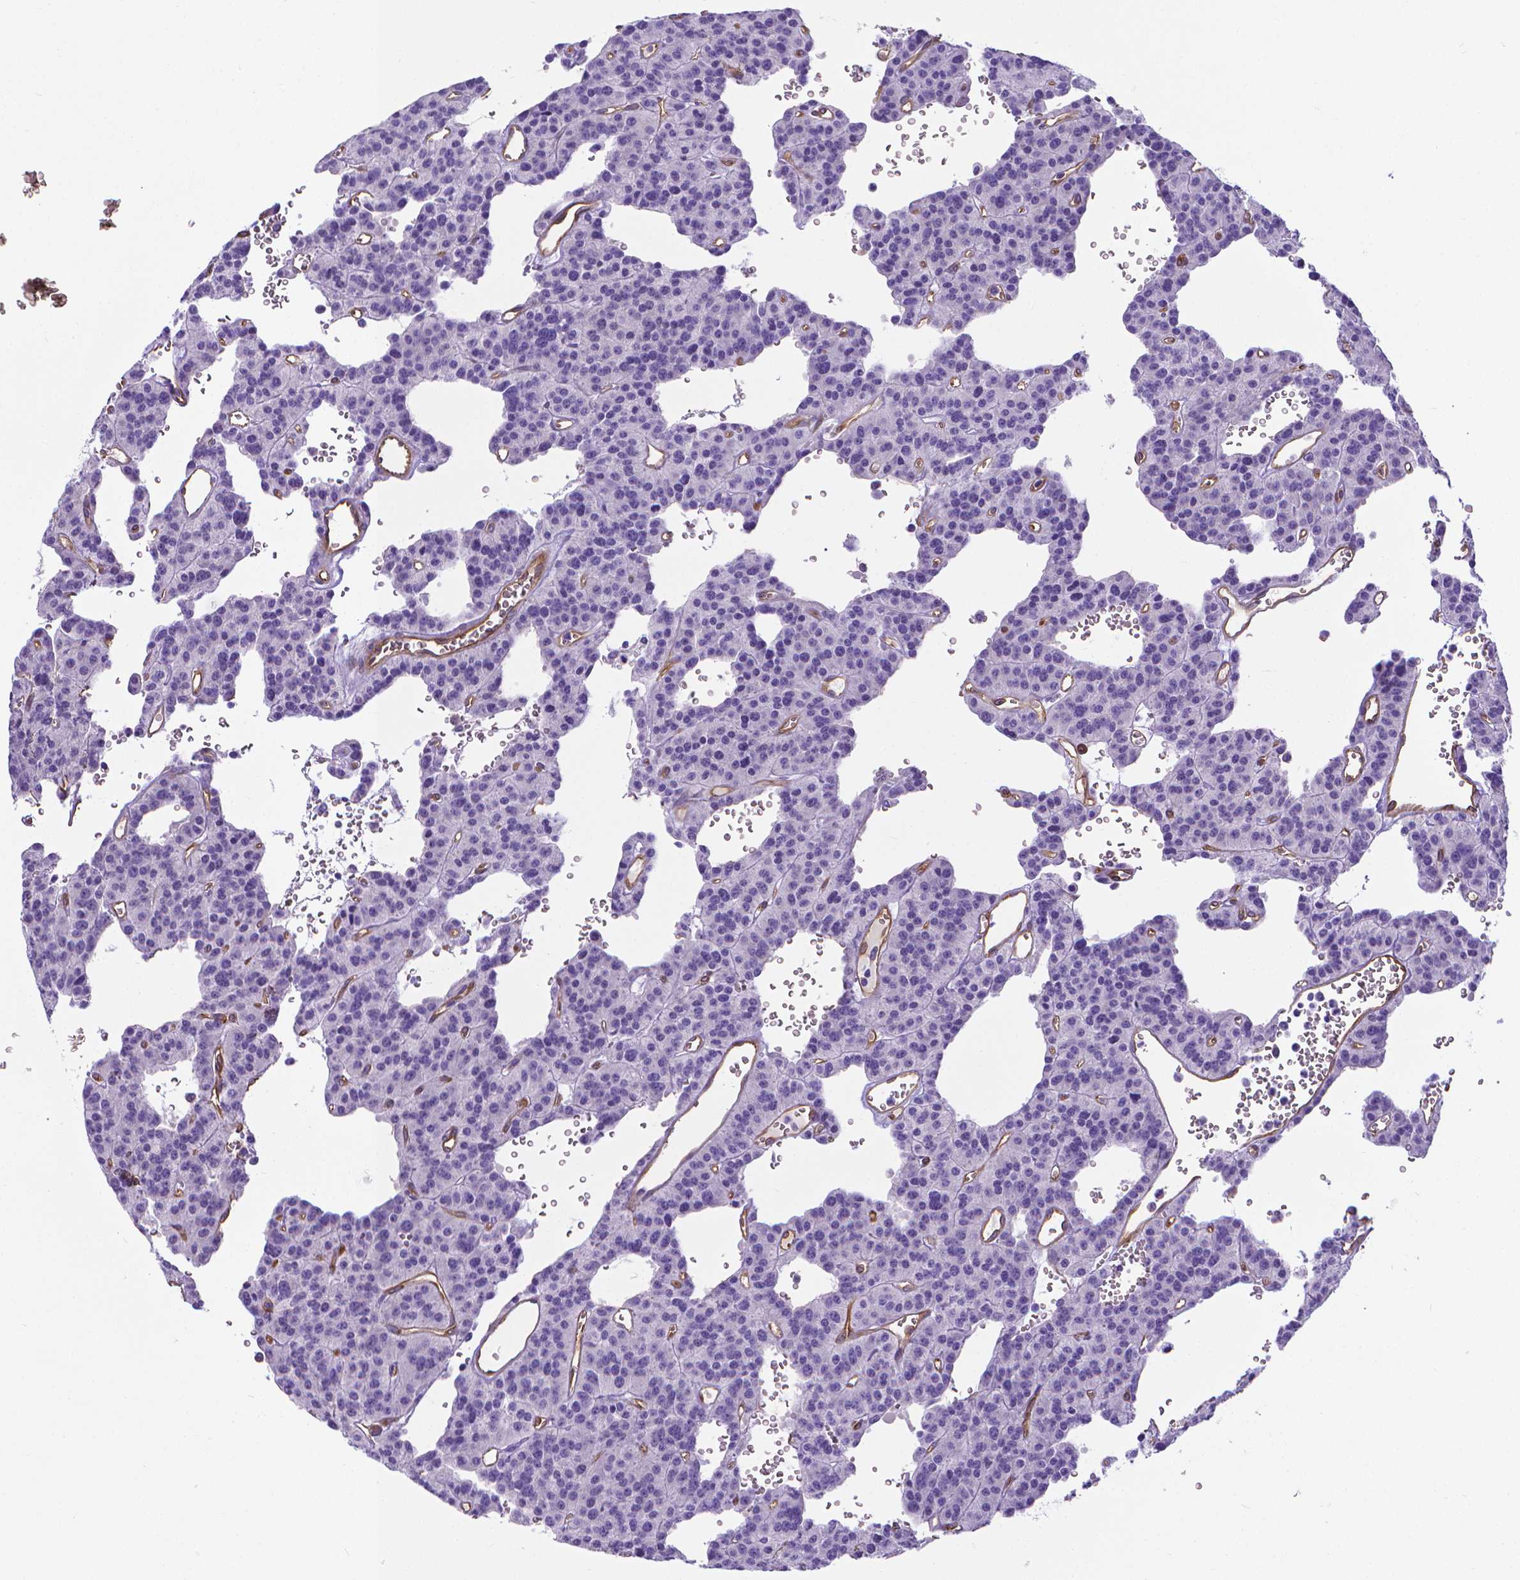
{"staining": {"intensity": "negative", "quantity": "none", "location": "none"}, "tissue": "carcinoid", "cell_type": "Tumor cells", "image_type": "cancer", "snomed": [{"axis": "morphology", "description": "Carcinoid, malignant, NOS"}, {"axis": "topography", "description": "Lung"}], "caption": "Tumor cells show no significant protein positivity in carcinoid (malignant). The staining was performed using DAB (3,3'-diaminobenzidine) to visualize the protein expression in brown, while the nuclei were stained in blue with hematoxylin (Magnification: 20x).", "gene": "CLIC4", "patient": {"sex": "female", "age": 71}}